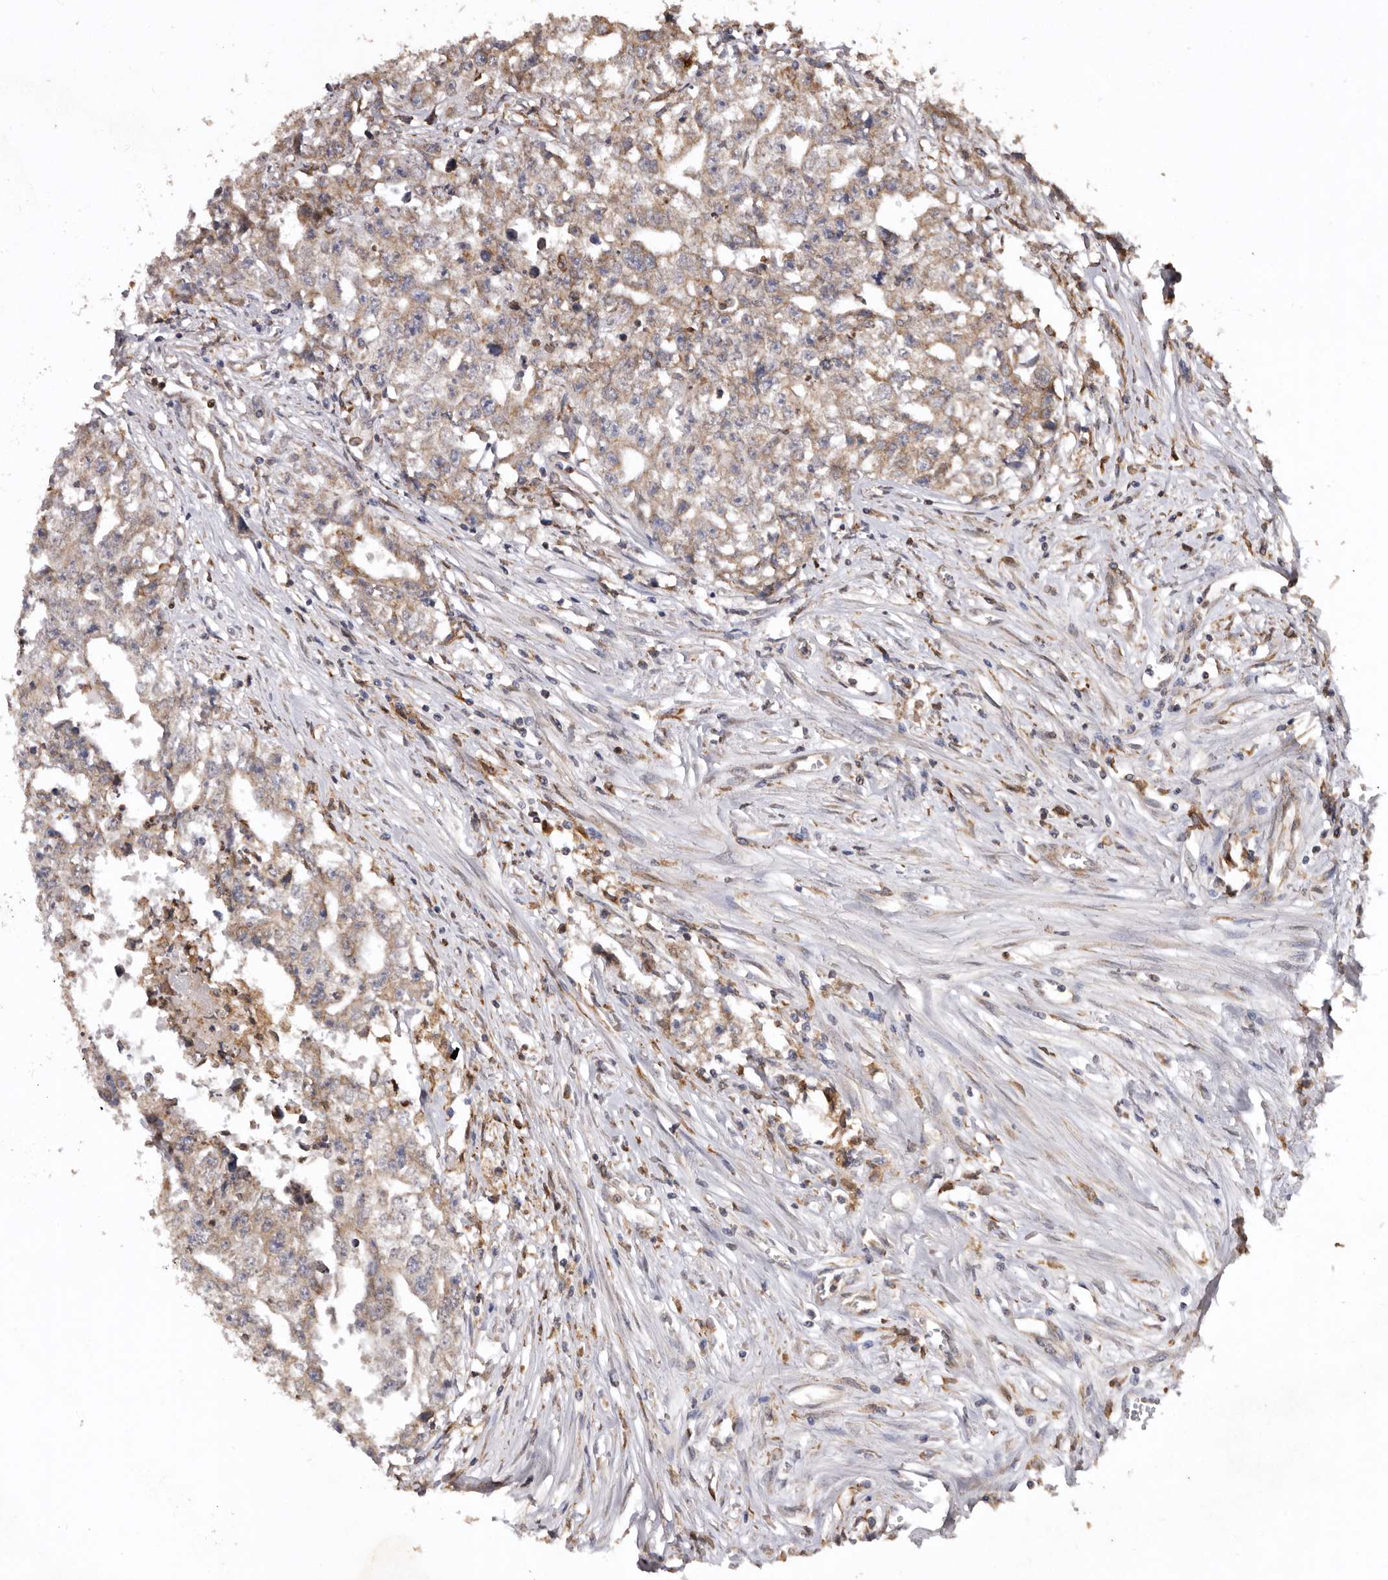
{"staining": {"intensity": "weak", "quantity": ">75%", "location": "cytoplasmic/membranous"}, "tissue": "testis cancer", "cell_type": "Tumor cells", "image_type": "cancer", "snomed": [{"axis": "morphology", "description": "Seminoma, NOS"}, {"axis": "morphology", "description": "Carcinoma, Embryonal, NOS"}, {"axis": "topography", "description": "Testis"}], "caption": "Testis cancer stained for a protein shows weak cytoplasmic/membranous positivity in tumor cells. The staining was performed using DAB, with brown indicating positive protein expression. Nuclei are stained blue with hematoxylin.", "gene": "INKA2", "patient": {"sex": "male", "age": 43}}